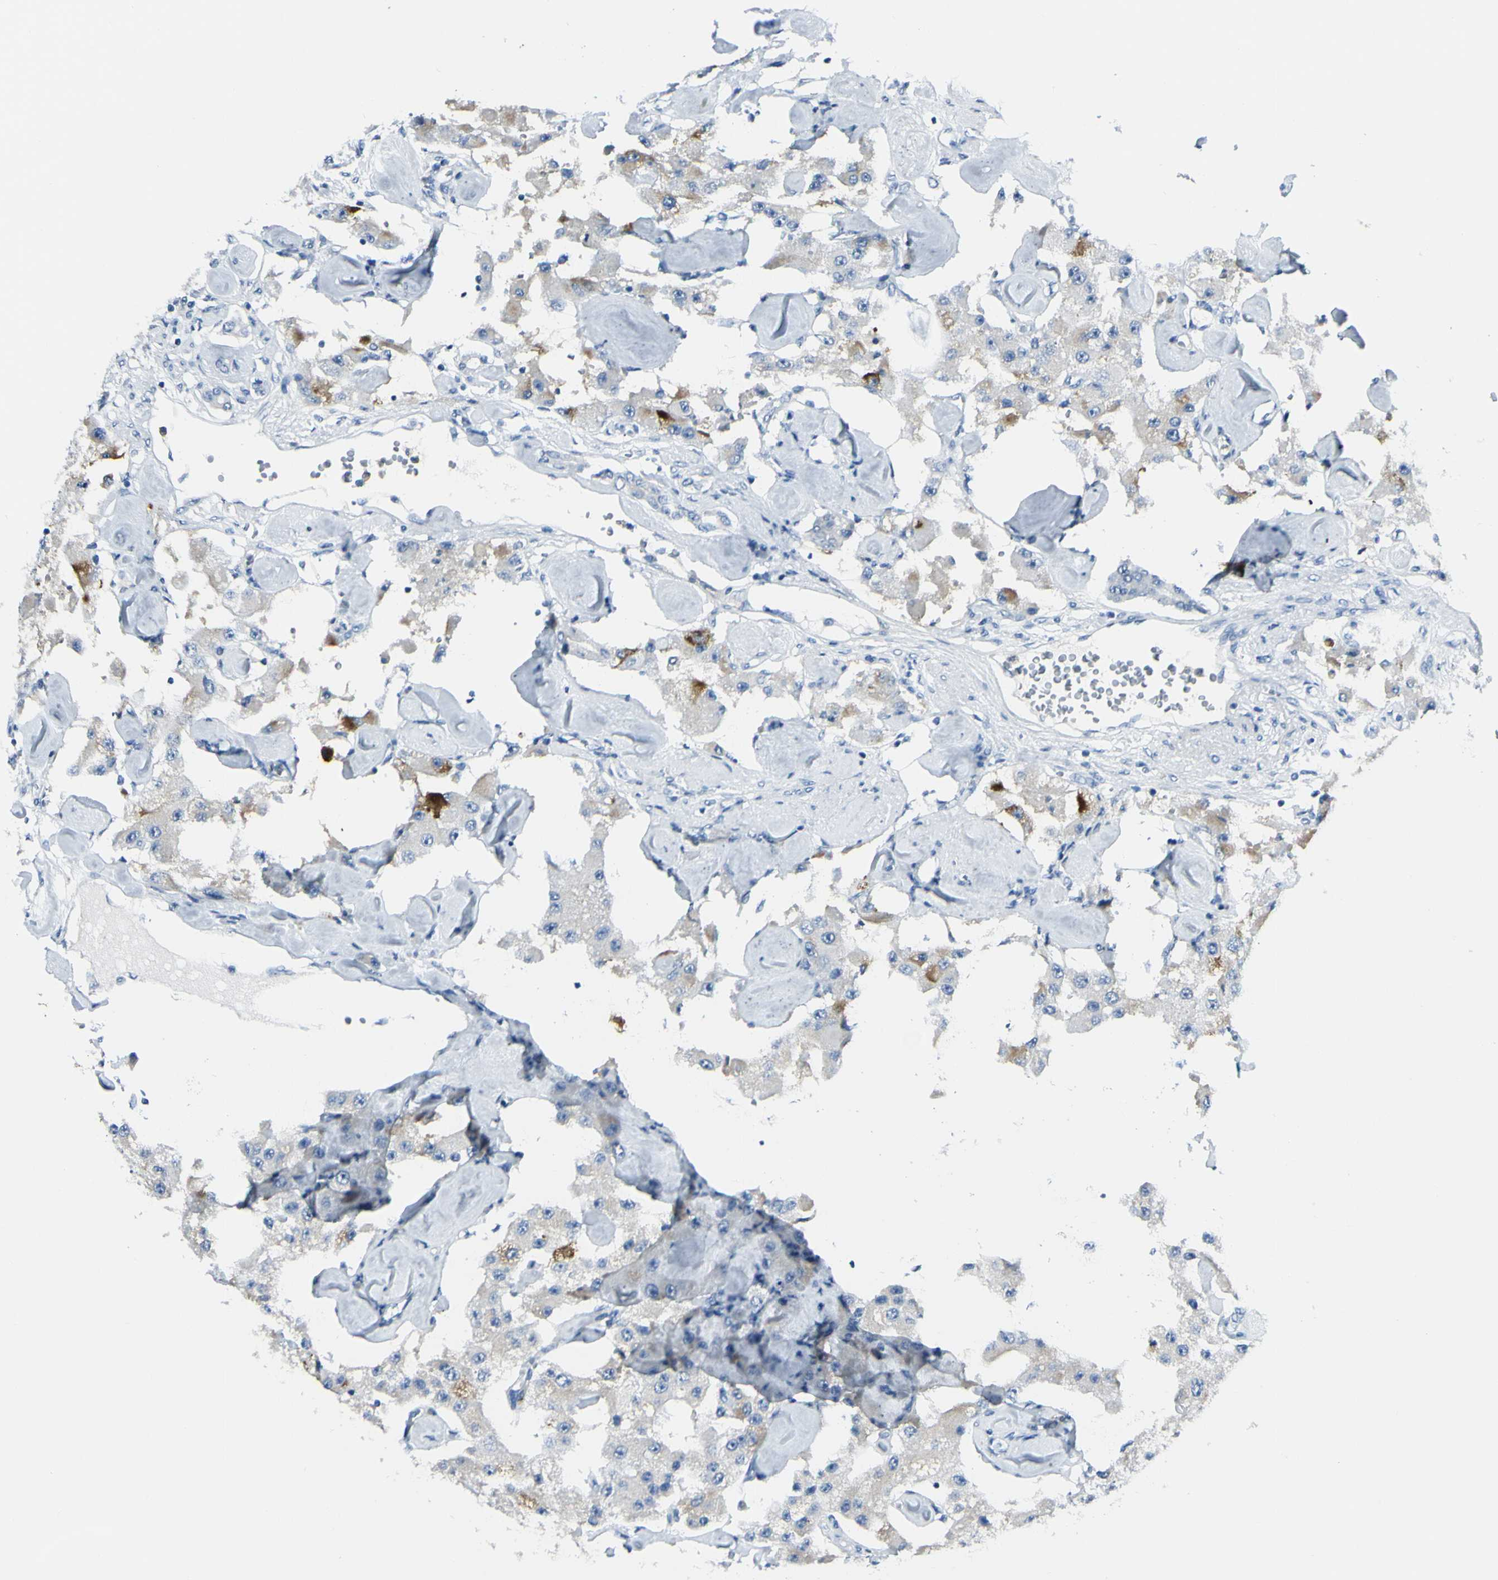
{"staining": {"intensity": "moderate", "quantity": "<25%", "location": "cytoplasmic/membranous"}, "tissue": "carcinoid", "cell_type": "Tumor cells", "image_type": "cancer", "snomed": [{"axis": "morphology", "description": "Carcinoid, malignant, NOS"}, {"axis": "topography", "description": "Pancreas"}], "caption": "Immunohistochemistry (IHC) of malignant carcinoid shows low levels of moderate cytoplasmic/membranous positivity in about <25% of tumor cells.", "gene": "ZNF557", "patient": {"sex": "male", "age": 41}}